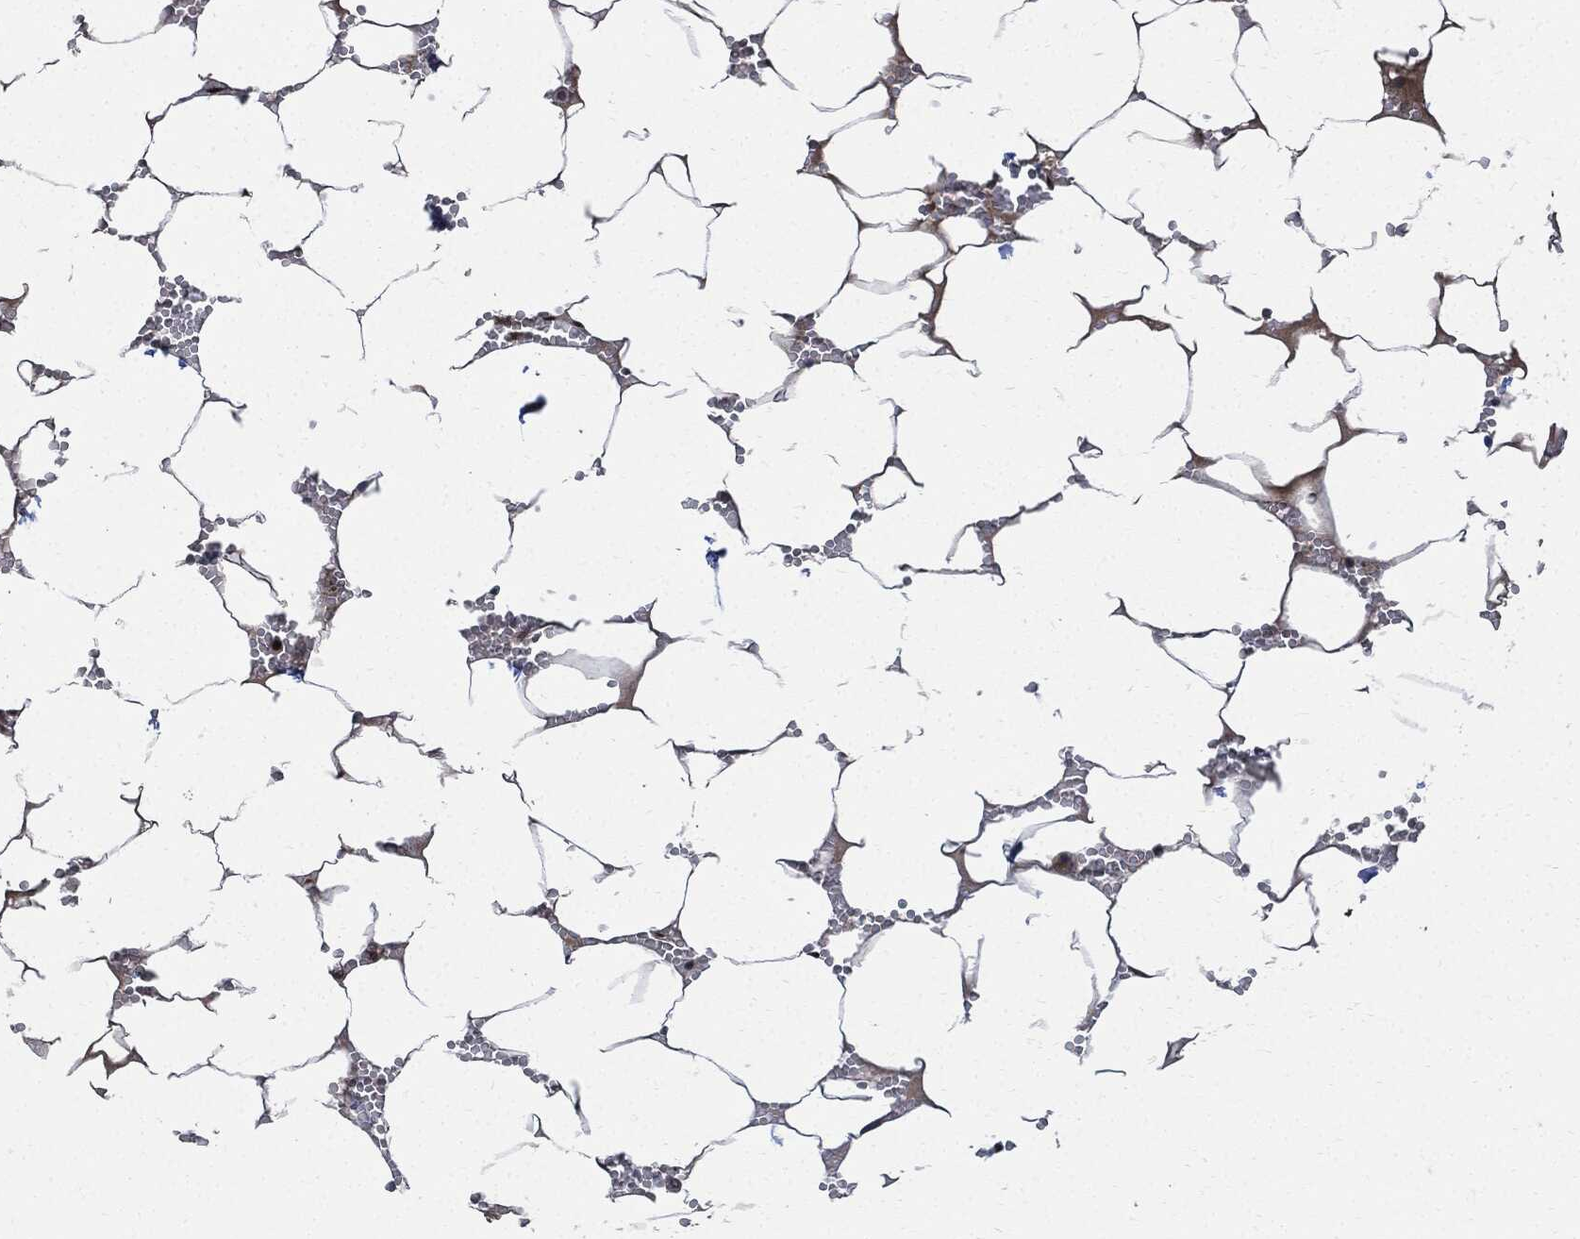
{"staining": {"intensity": "strong", "quantity": ">75%", "location": "nuclear"}, "tissue": "bone marrow", "cell_type": "Hematopoietic cells", "image_type": "normal", "snomed": [{"axis": "morphology", "description": "Normal tissue, NOS"}, {"axis": "topography", "description": "Bone marrow"}], "caption": "Benign bone marrow exhibits strong nuclear staining in about >75% of hematopoietic cells, visualized by immunohistochemistry.", "gene": "PCNA", "patient": {"sex": "female", "age": 64}}